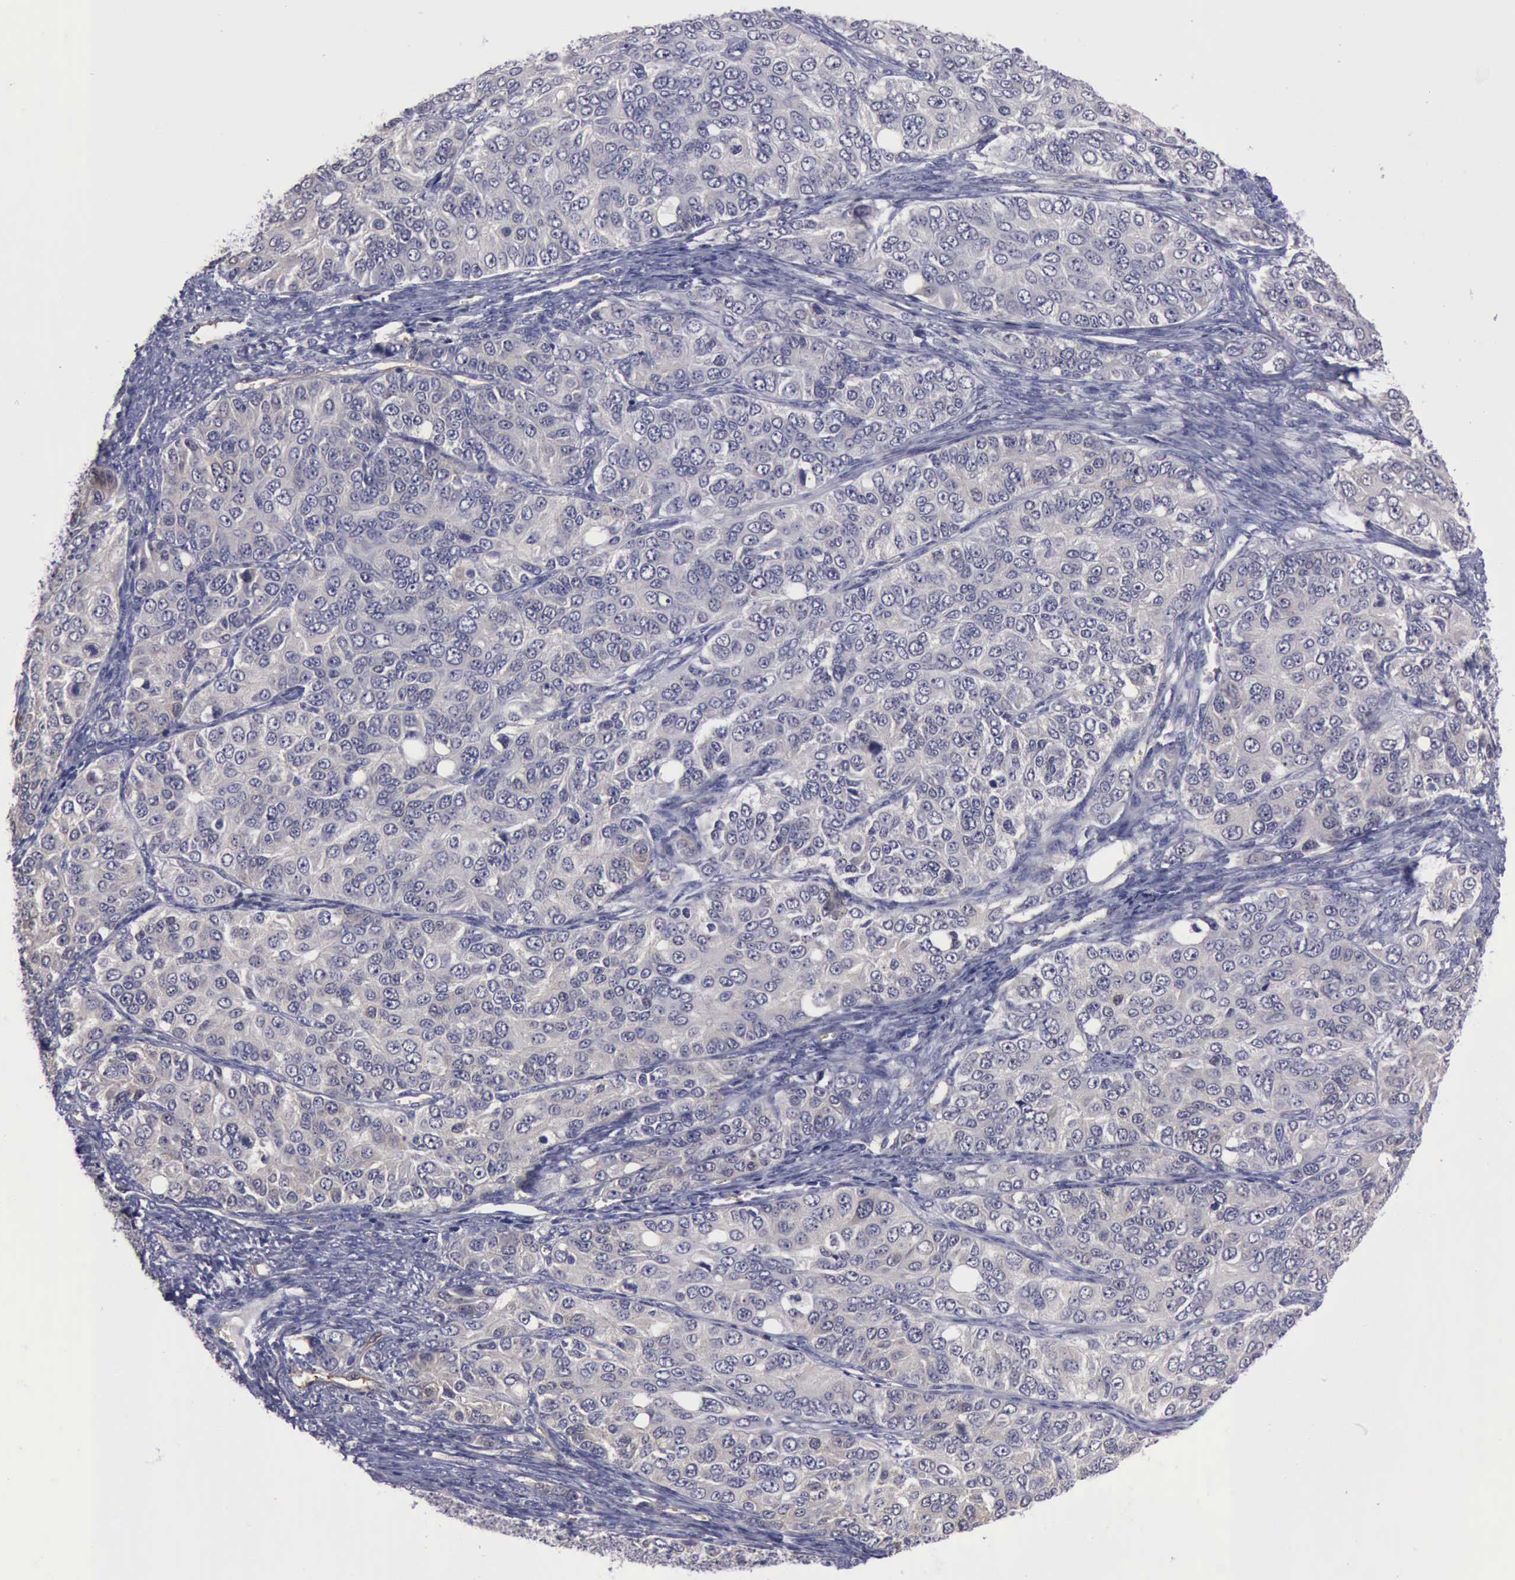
{"staining": {"intensity": "weak", "quantity": ">75%", "location": "cytoplasmic/membranous"}, "tissue": "ovarian cancer", "cell_type": "Tumor cells", "image_type": "cancer", "snomed": [{"axis": "morphology", "description": "Carcinoma, endometroid"}, {"axis": "topography", "description": "Ovary"}], "caption": "IHC of ovarian endometroid carcinoma shows low levels of weak cytoplasmic/membranous staining in about >75% of tumor cells.", "gene": "CEP128", "patient": {"sex": "female", "age": 51}}